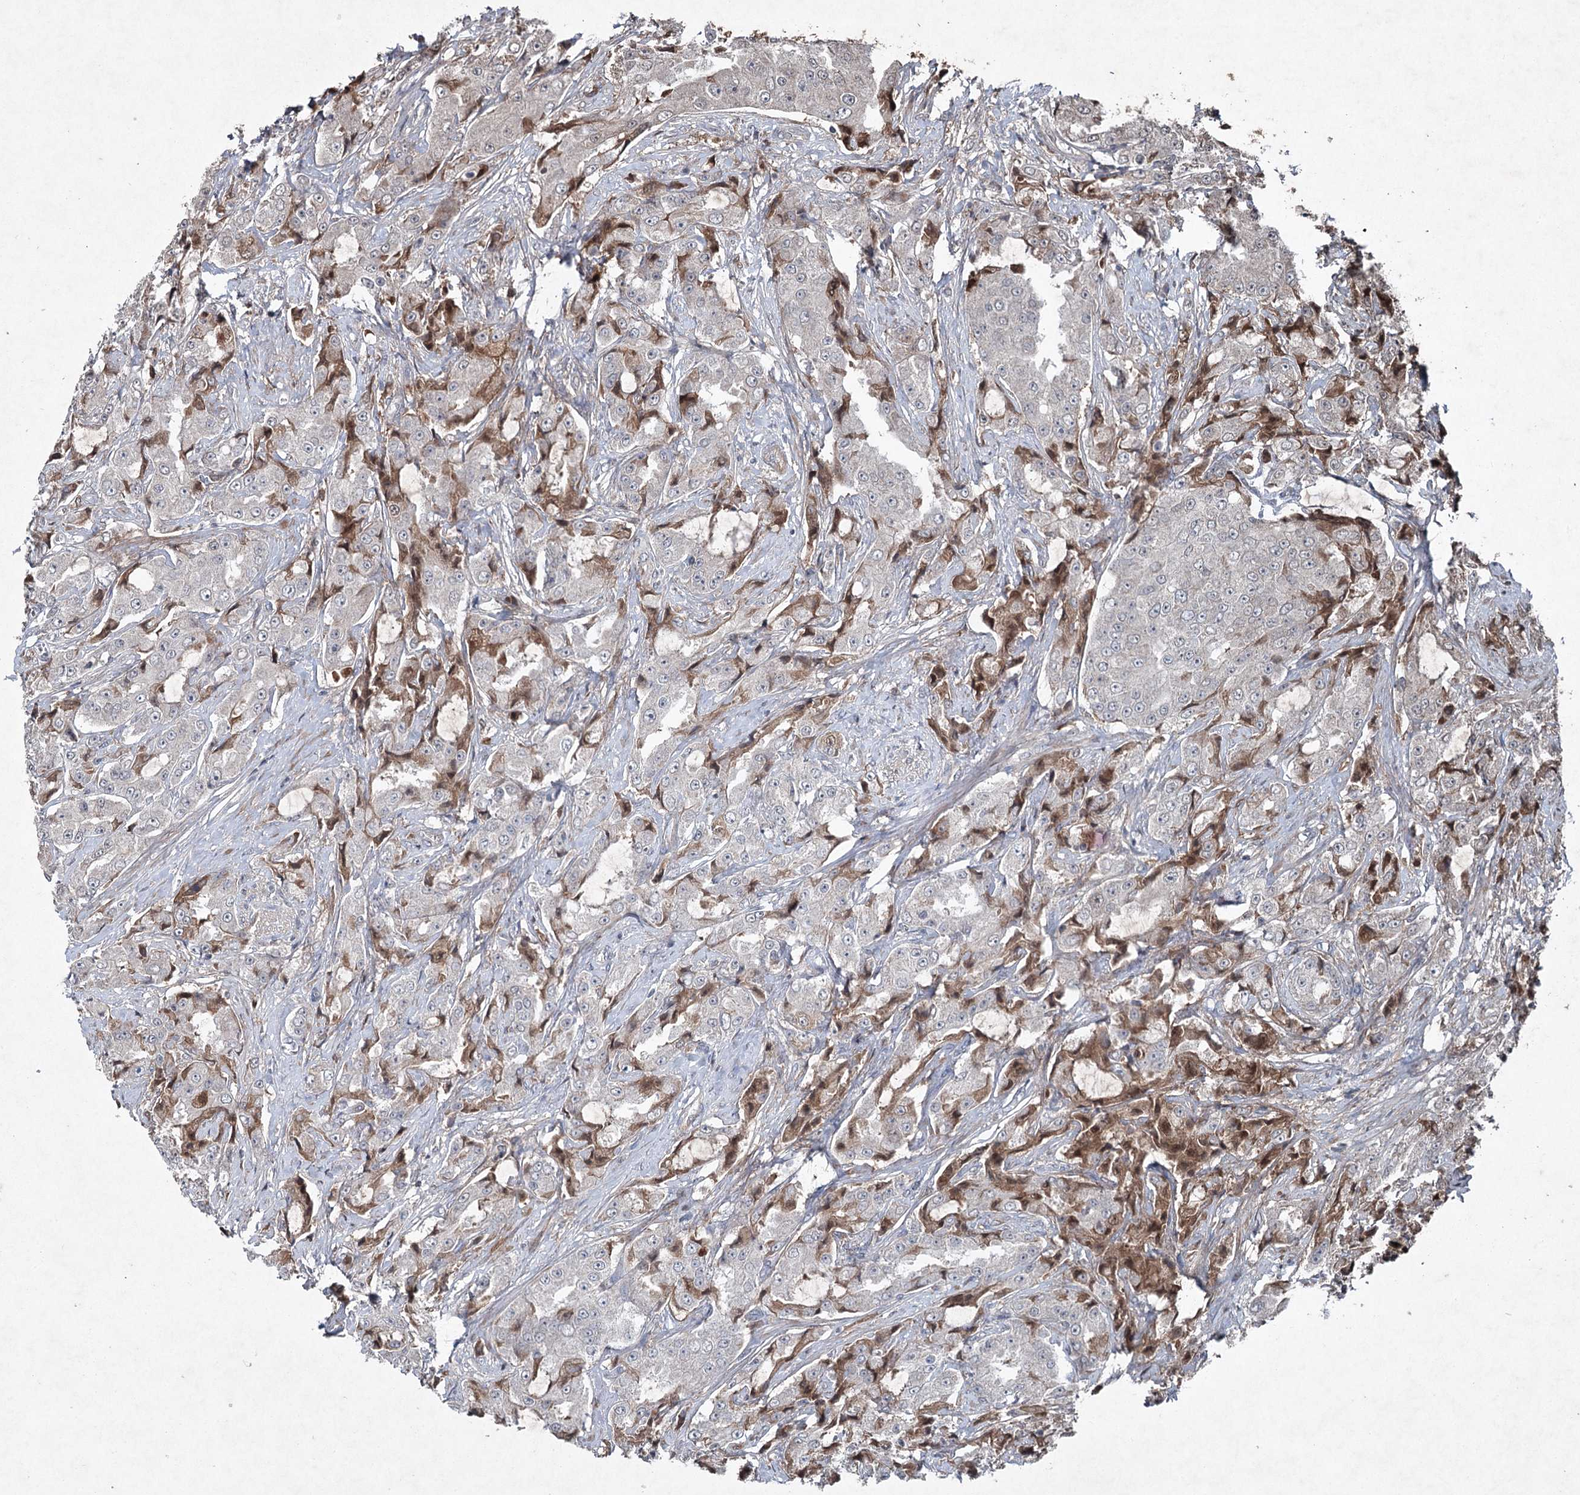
{"staining": {"intensity": "weak", "quantity": "<25%", "location": "cytoplasmic/membranous,nuclear"}, "tissue": "prostate cancer", "cell_type": "Tumor cells", "image_type": "cancer", "snomed": [{"axis": "morphology", "description": "Adenocarcinoma, High grade"}, {"axis": "topography", "description": "Prostate"}], "caption": "Image shows no protein positivity in tumor cells of prostate cancer (high-grade adenocarcinoma) tissue.", "gene": "PGLYRP2", "patient": {"sex": "male", "age": 73}}